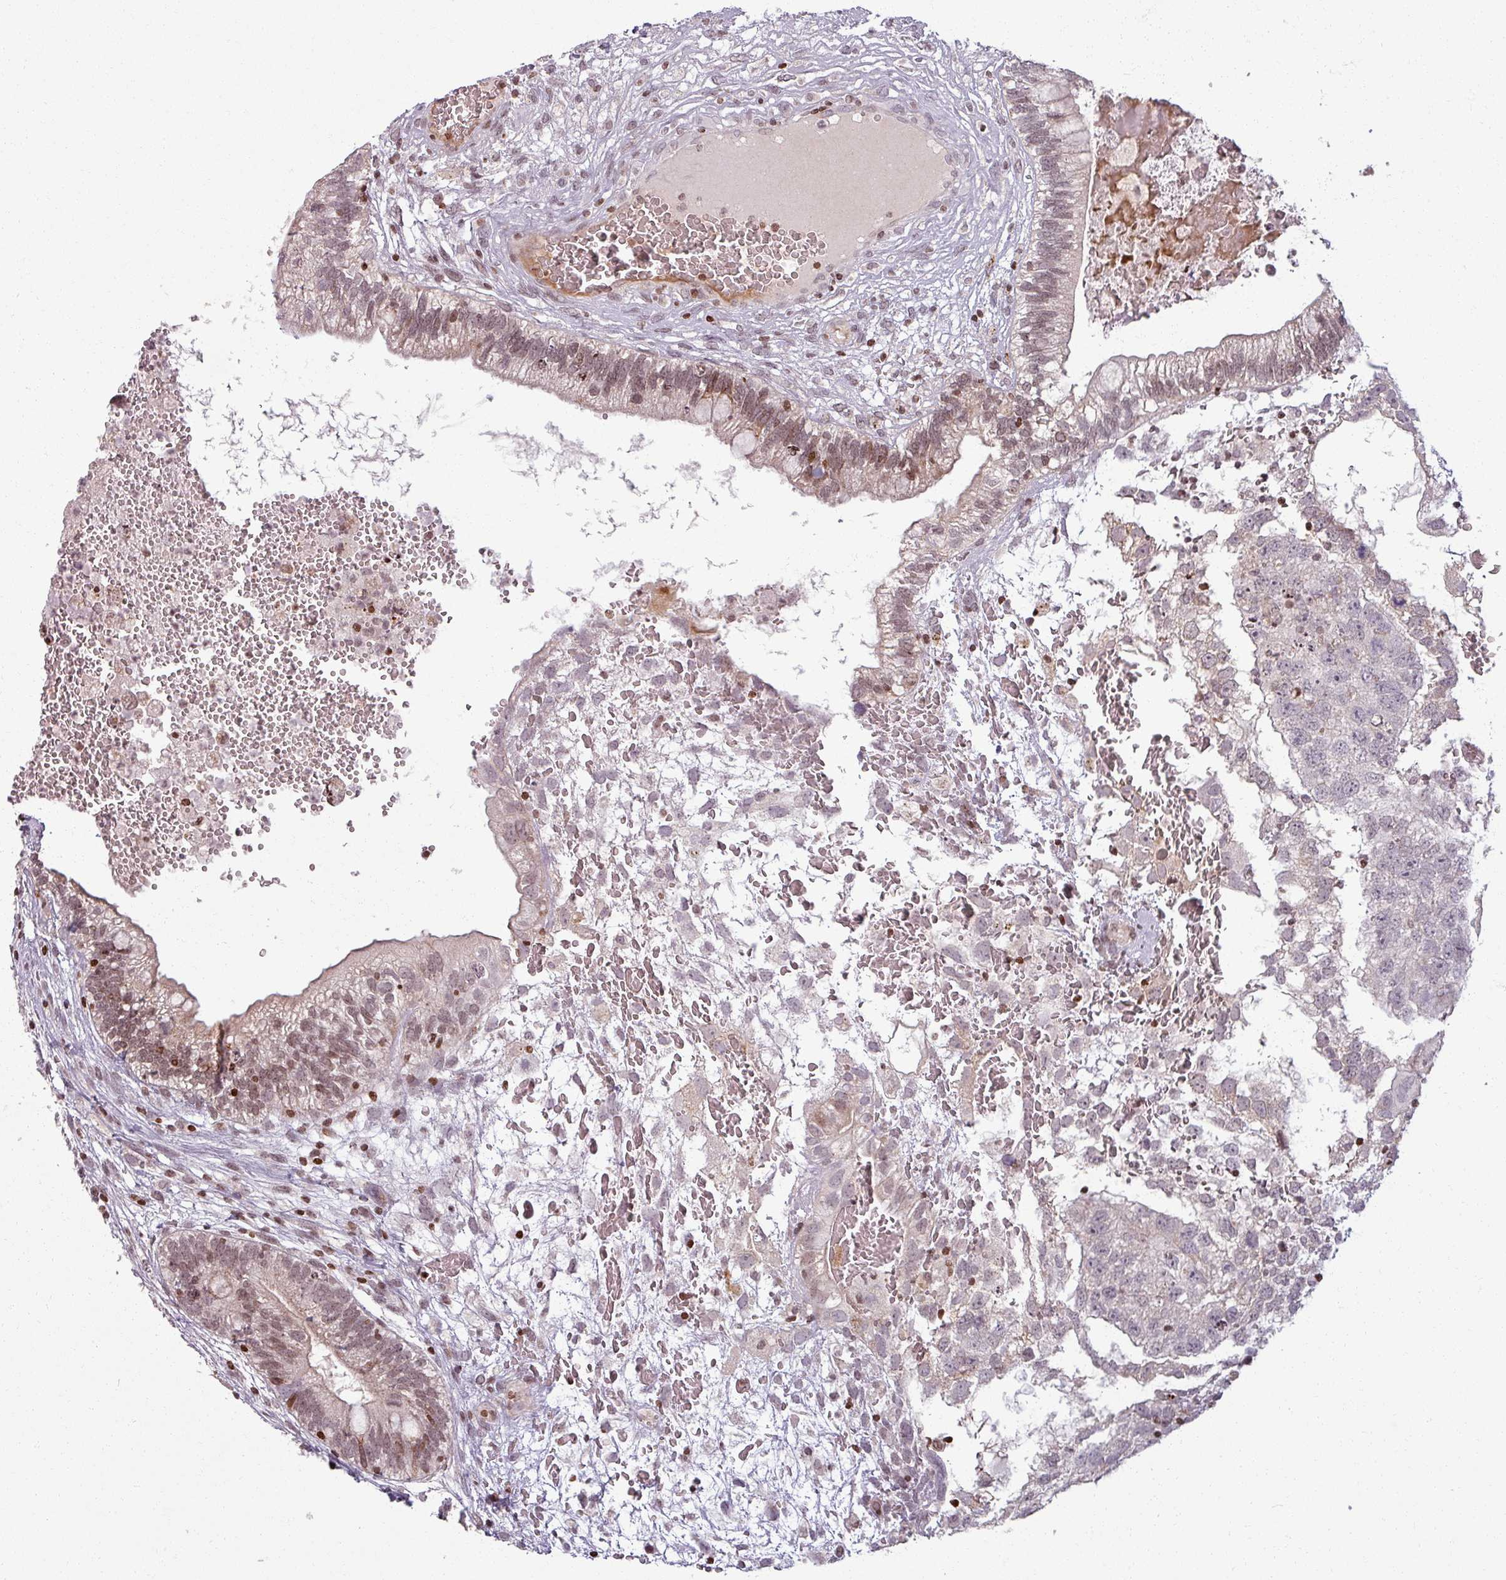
{"staining": {"intensity": "moderate", "quantity": "25%-75%", "location": "nuclear"}, "tissue": "testis cancer", "cell_type": "Tumor cells", "image_type": "cancer", "snomed": [{"axis": "morphology", "description": "Seminoma, NOS"}, {"axis": "morphology", "description": "Carcinoma, Embryonal, NOS"}, {"axis": "topography", "description": "Testis"}], "caption": "Tumor cells reveal medium levels of moderate nuclear positivity in approximately 25%-75% of cells in human testis embryonal carcinoma.", "gene": "NCOR1", "patient": {"sex": "male", "age": 29}}